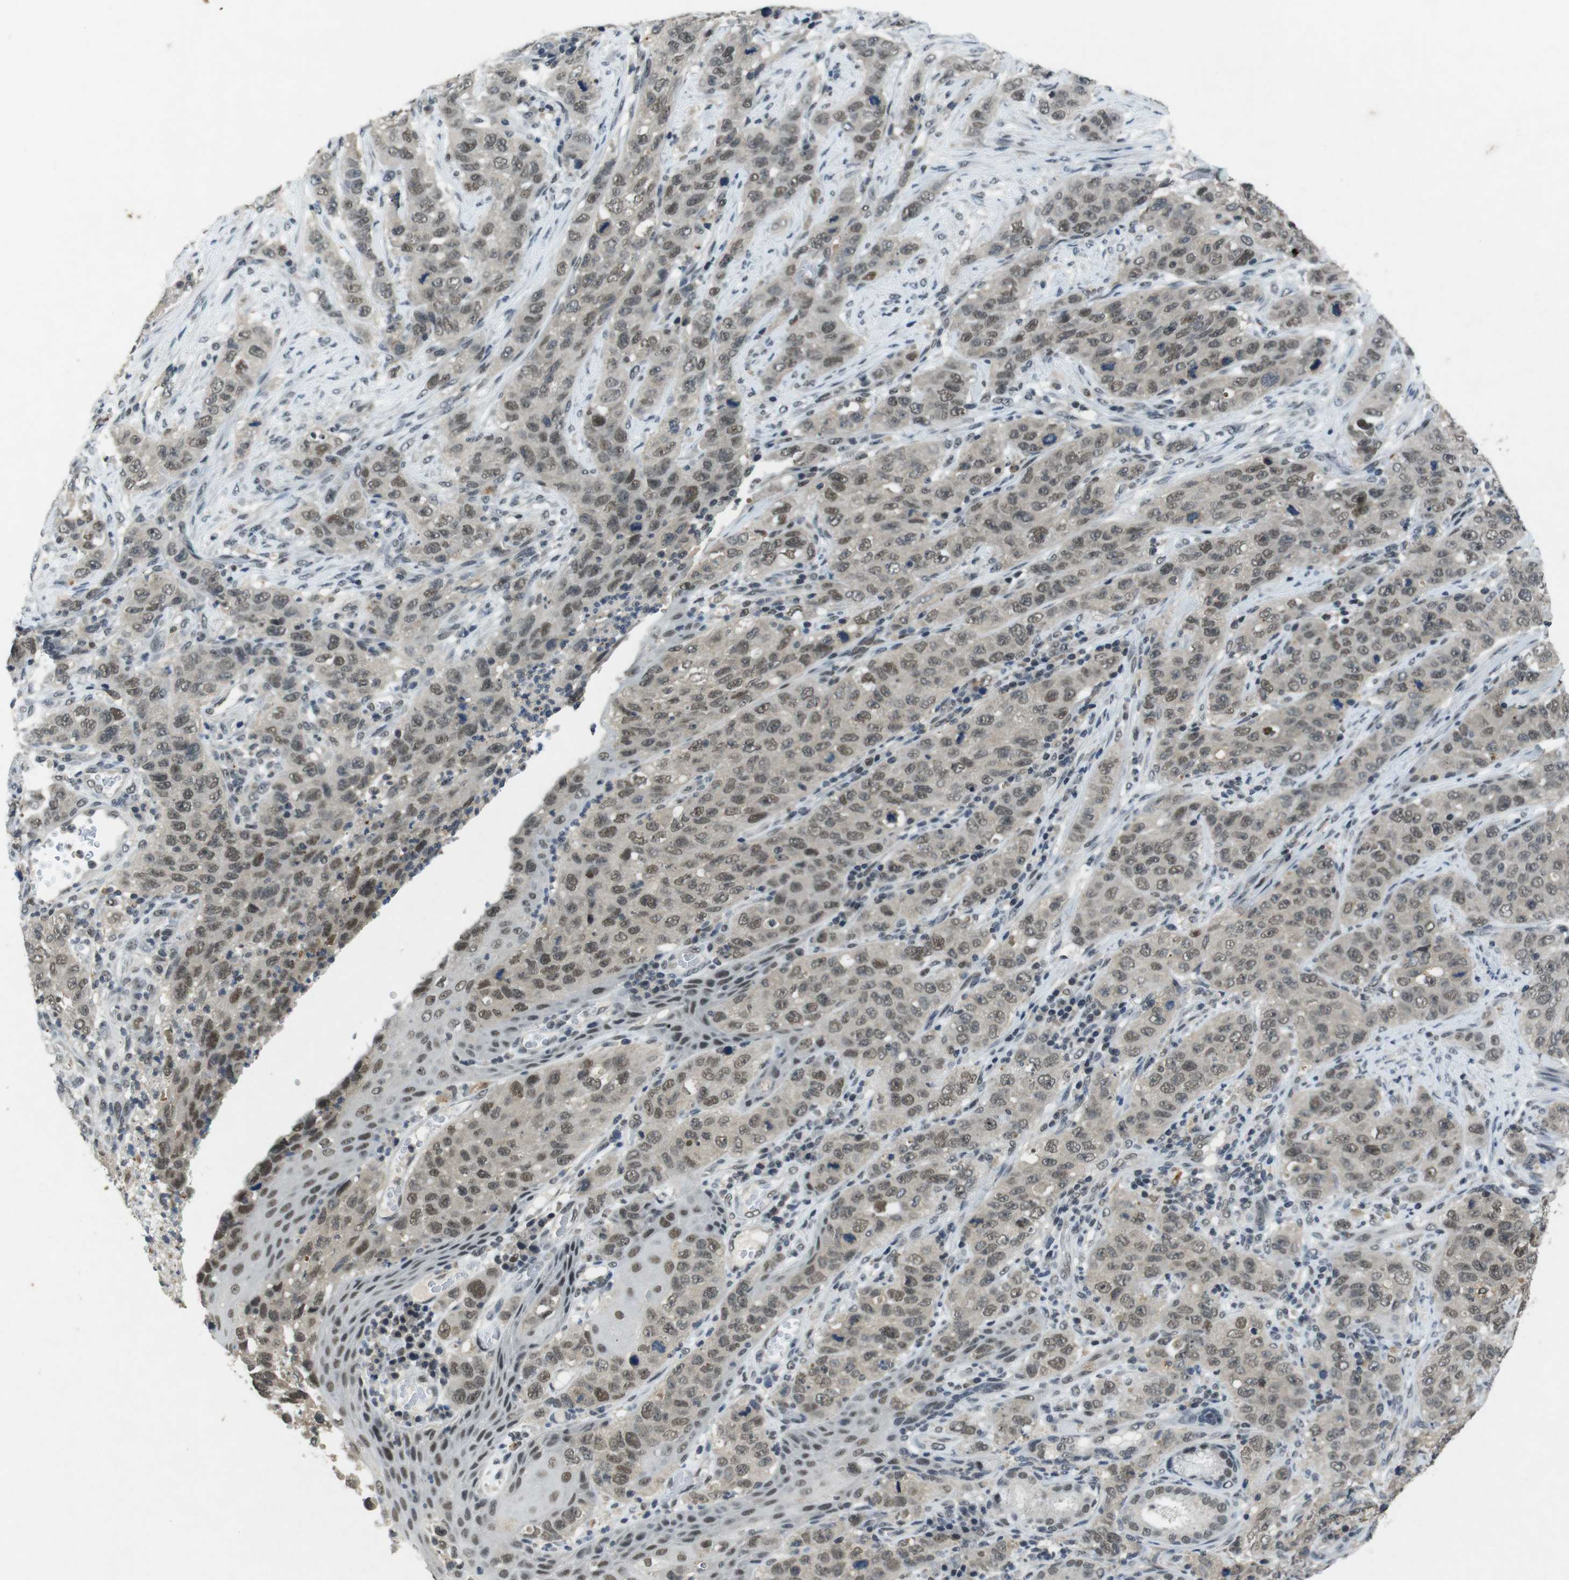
{"staining": {"intensity": "weak", "quantity": ">75%", "location": "cytoplasmic/membranous,nuclear"}, "tissue": "stomach cancer", "cell_type": "Tumor cells", "image_type": "cancer", "snomed": [{"axis": "morphology", "description": "Adenocarcinoma, NOS"}, {"axis": "topography", "description": "Stomach"}], "caption": "The photomicrograph shows staining of adenocarcinoma (stomach), revealing weak cytoplasmic/membranous and nuclear protein expression (brown color) within tumor cells.", "gene": "USP7", "patient": {"sex": "male", "age": 48}}